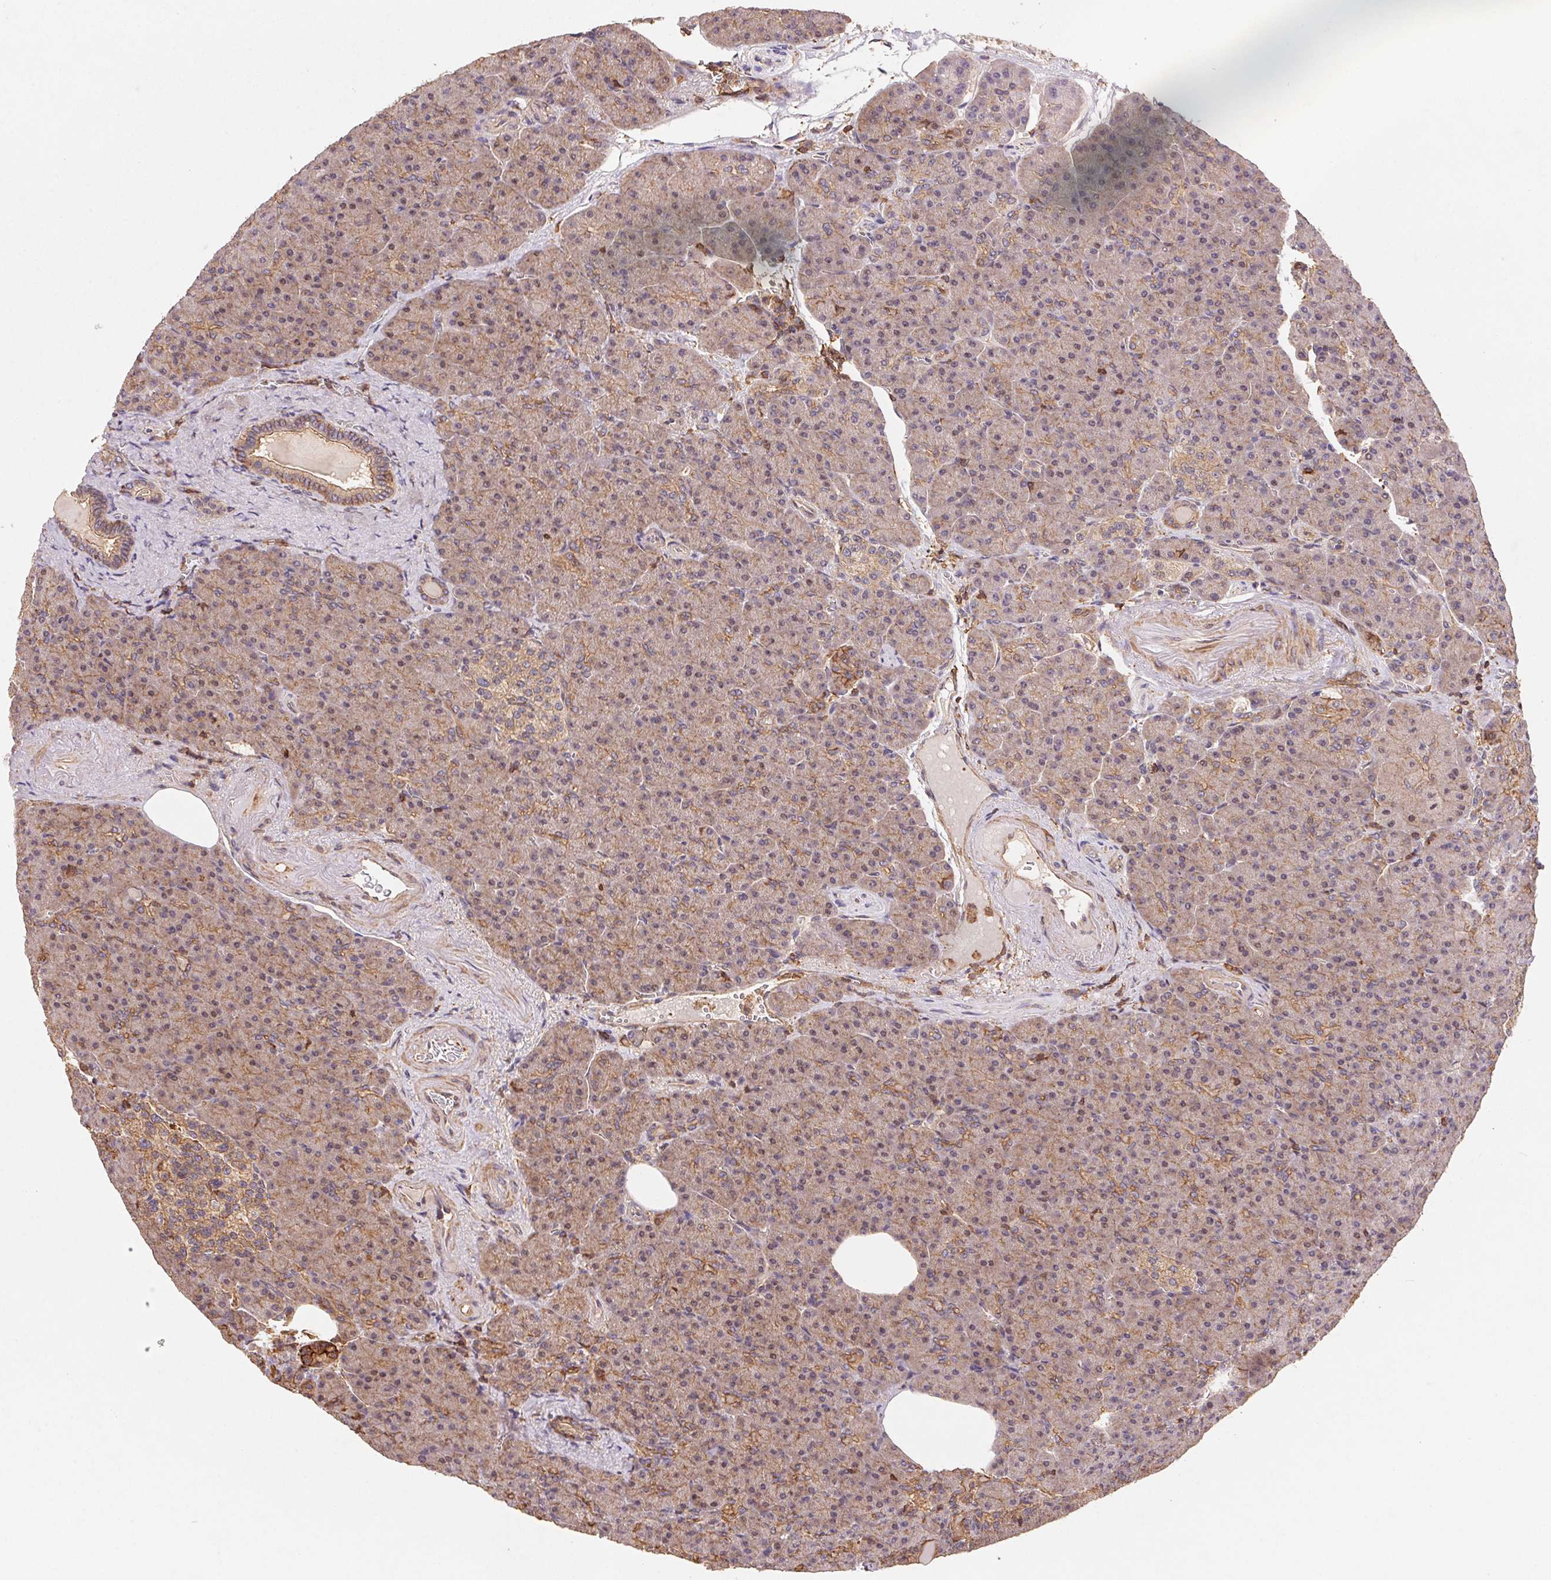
{"staining": {"intensity": "moderate", "quantity": "25%-75%", "location": "cytoplasmic/membranous"}, "tissue": "pancreas", "cell_type": "Exocrine glandular cells", "image_type": "normal", "snomed": [{"axis": "morphology", "description": "Normal tissue, NOS"}, {"axis": "topography", "description": "Pancreas"}], "caption": "Brown immunohistochemical staining in normal human pancreas displays moderate cytoplasmic/membranous staining in approximately 25%-75% of exocrine glandular cells.", "gene": "ATG10", "patient": {"sex": "female", "age": 74}}